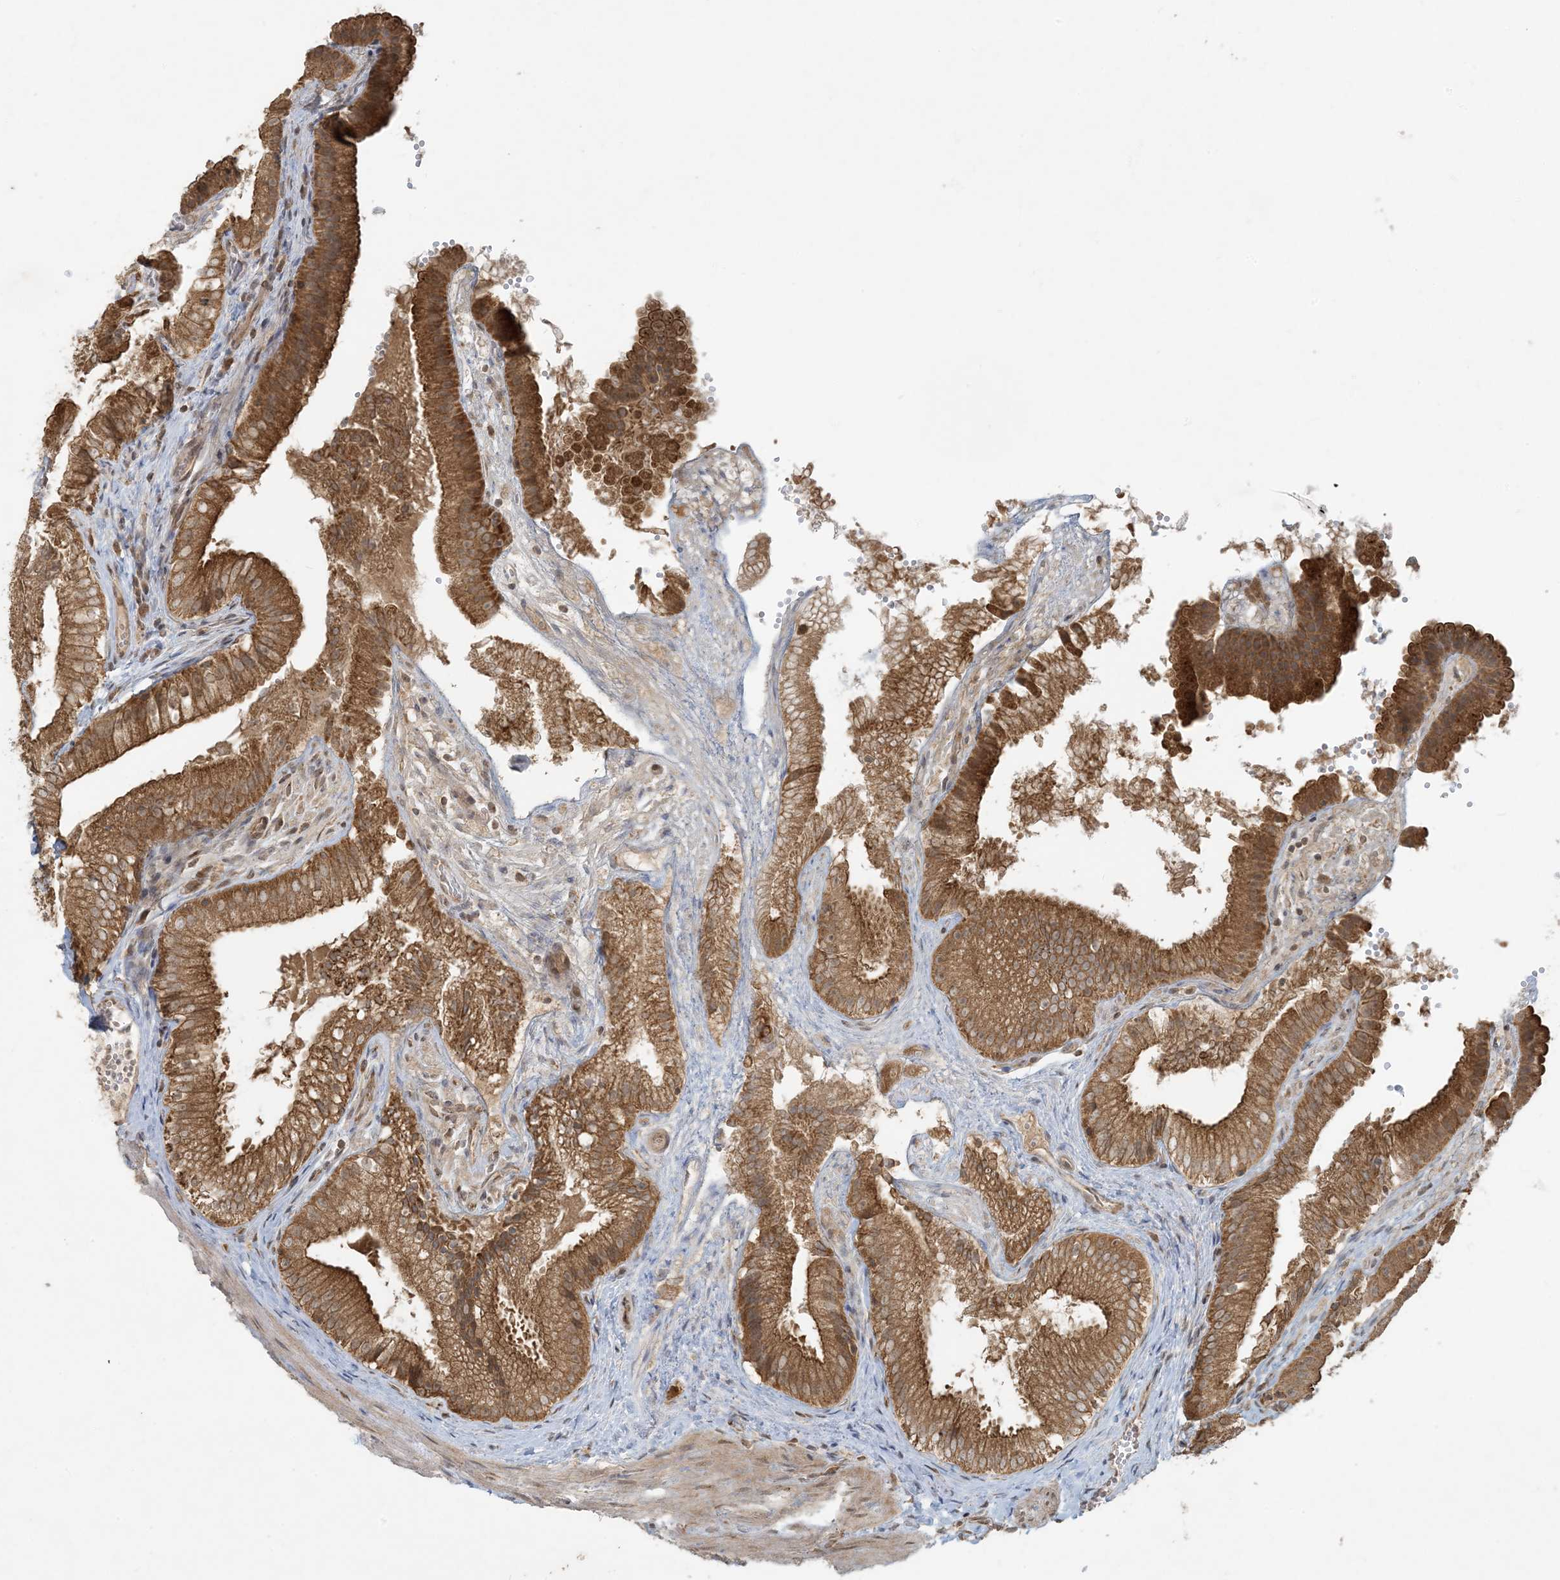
{"staining": {"intensity": "moderate", "quantity": ">75%", "location": "cytoplasmic/membranous"}, "tissue": "gallbladder", "cell_type": "Glandular cells", "image_type": "normal", "snomed": [{"axis": "morphology", "description": "Normal tissue, NOS"}, {"axis": "topography", "description": "Gallbladder"}], "caption": "Immunohistochemistry image of normal human gallbladder stained for a protein (brown), which reveals medium levels of moderate cytoplasmic/membranous expression in about >75% of glandular cells.", "gene": "BCORL1", "patient": {"sex": "female", "age": 30}}